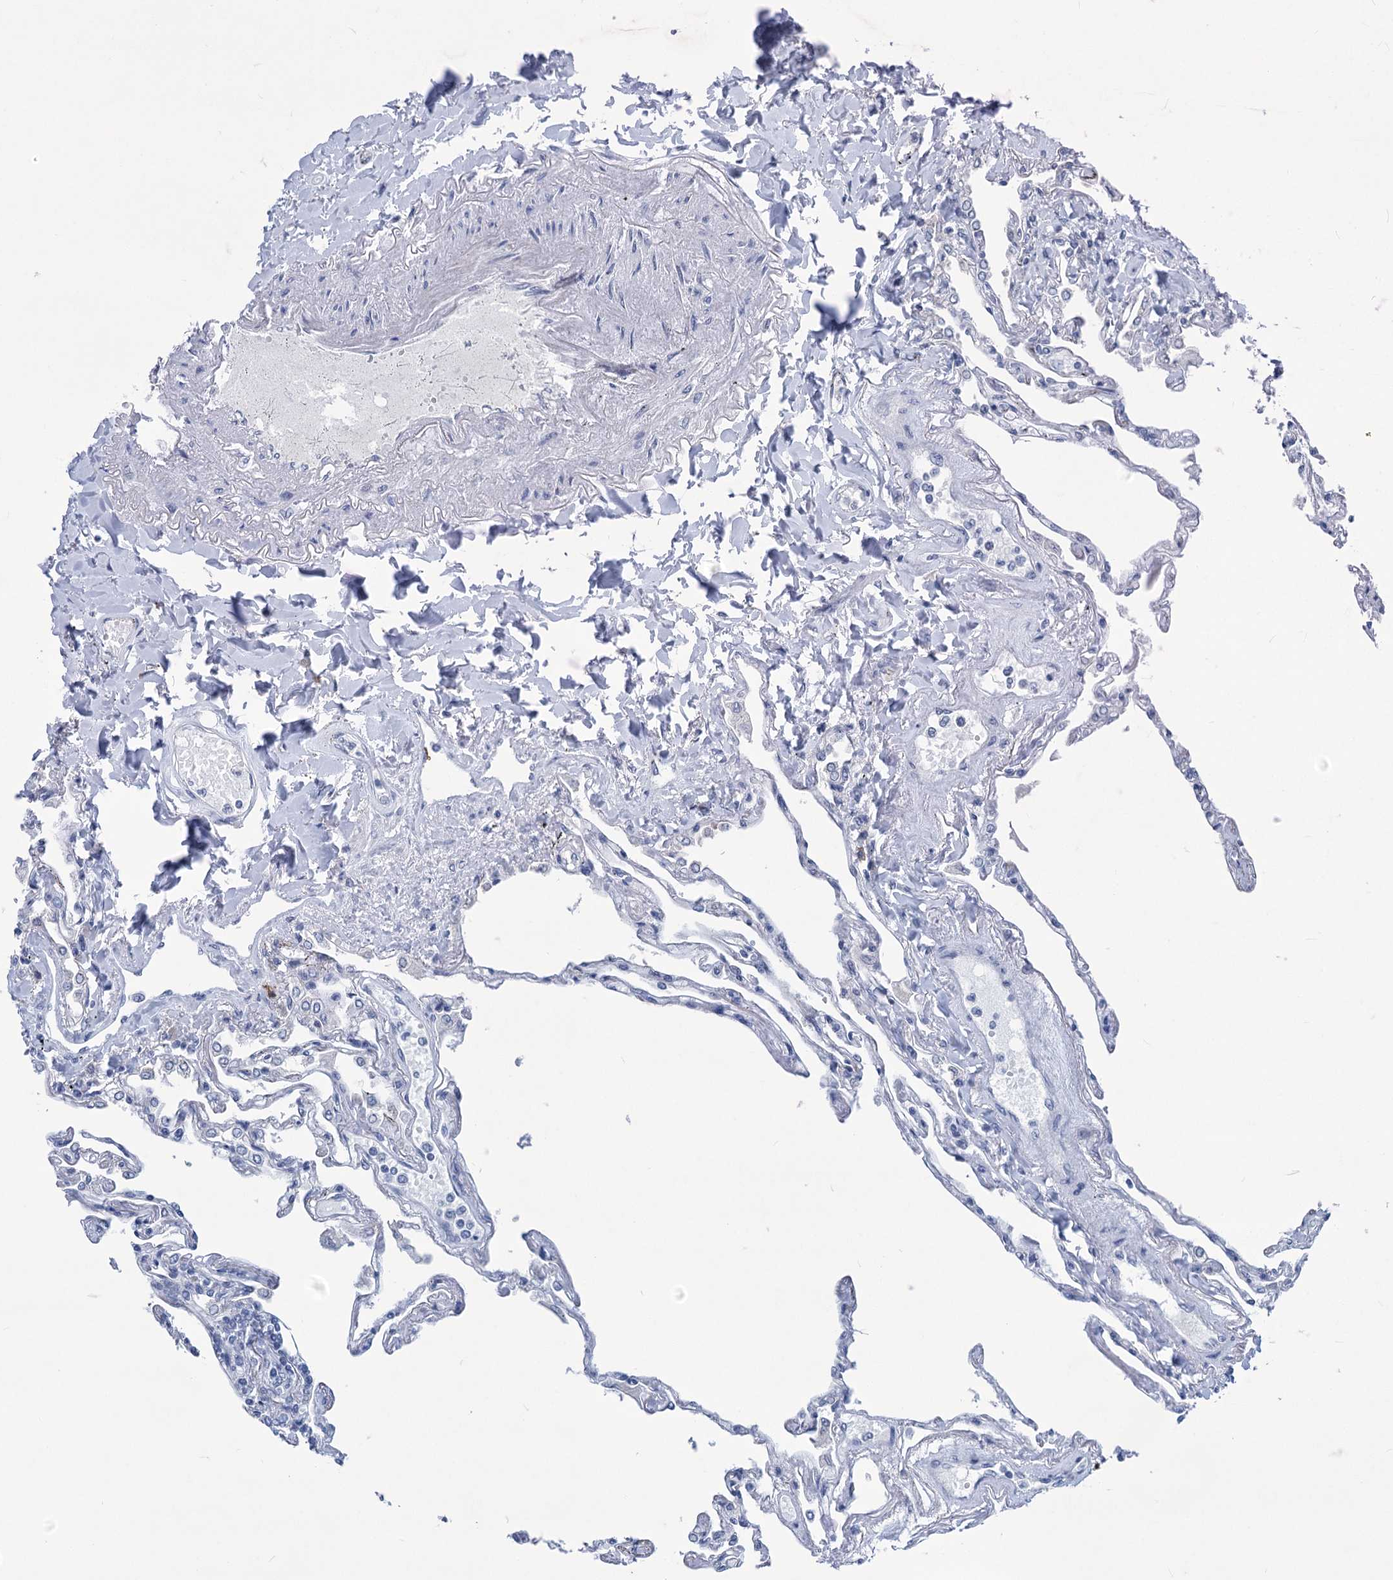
{"staining": {"intensity": "negative", "quantity": "none", "location": "none"}, "tissue": "lung", "cell_type": "Alveolar cells", "image_type": "normal", "snomed": [{"axis": "morphology", "description": "Normal tissue, NOS"}, {"axis": "topography", "description": "Lung"}], "caption": "Immunohistochemistry (IHC) of normal human lung shows no expression in alveolar cells.", "gene": "NEU3", "patient": {"sex": "female", "age": 67}}